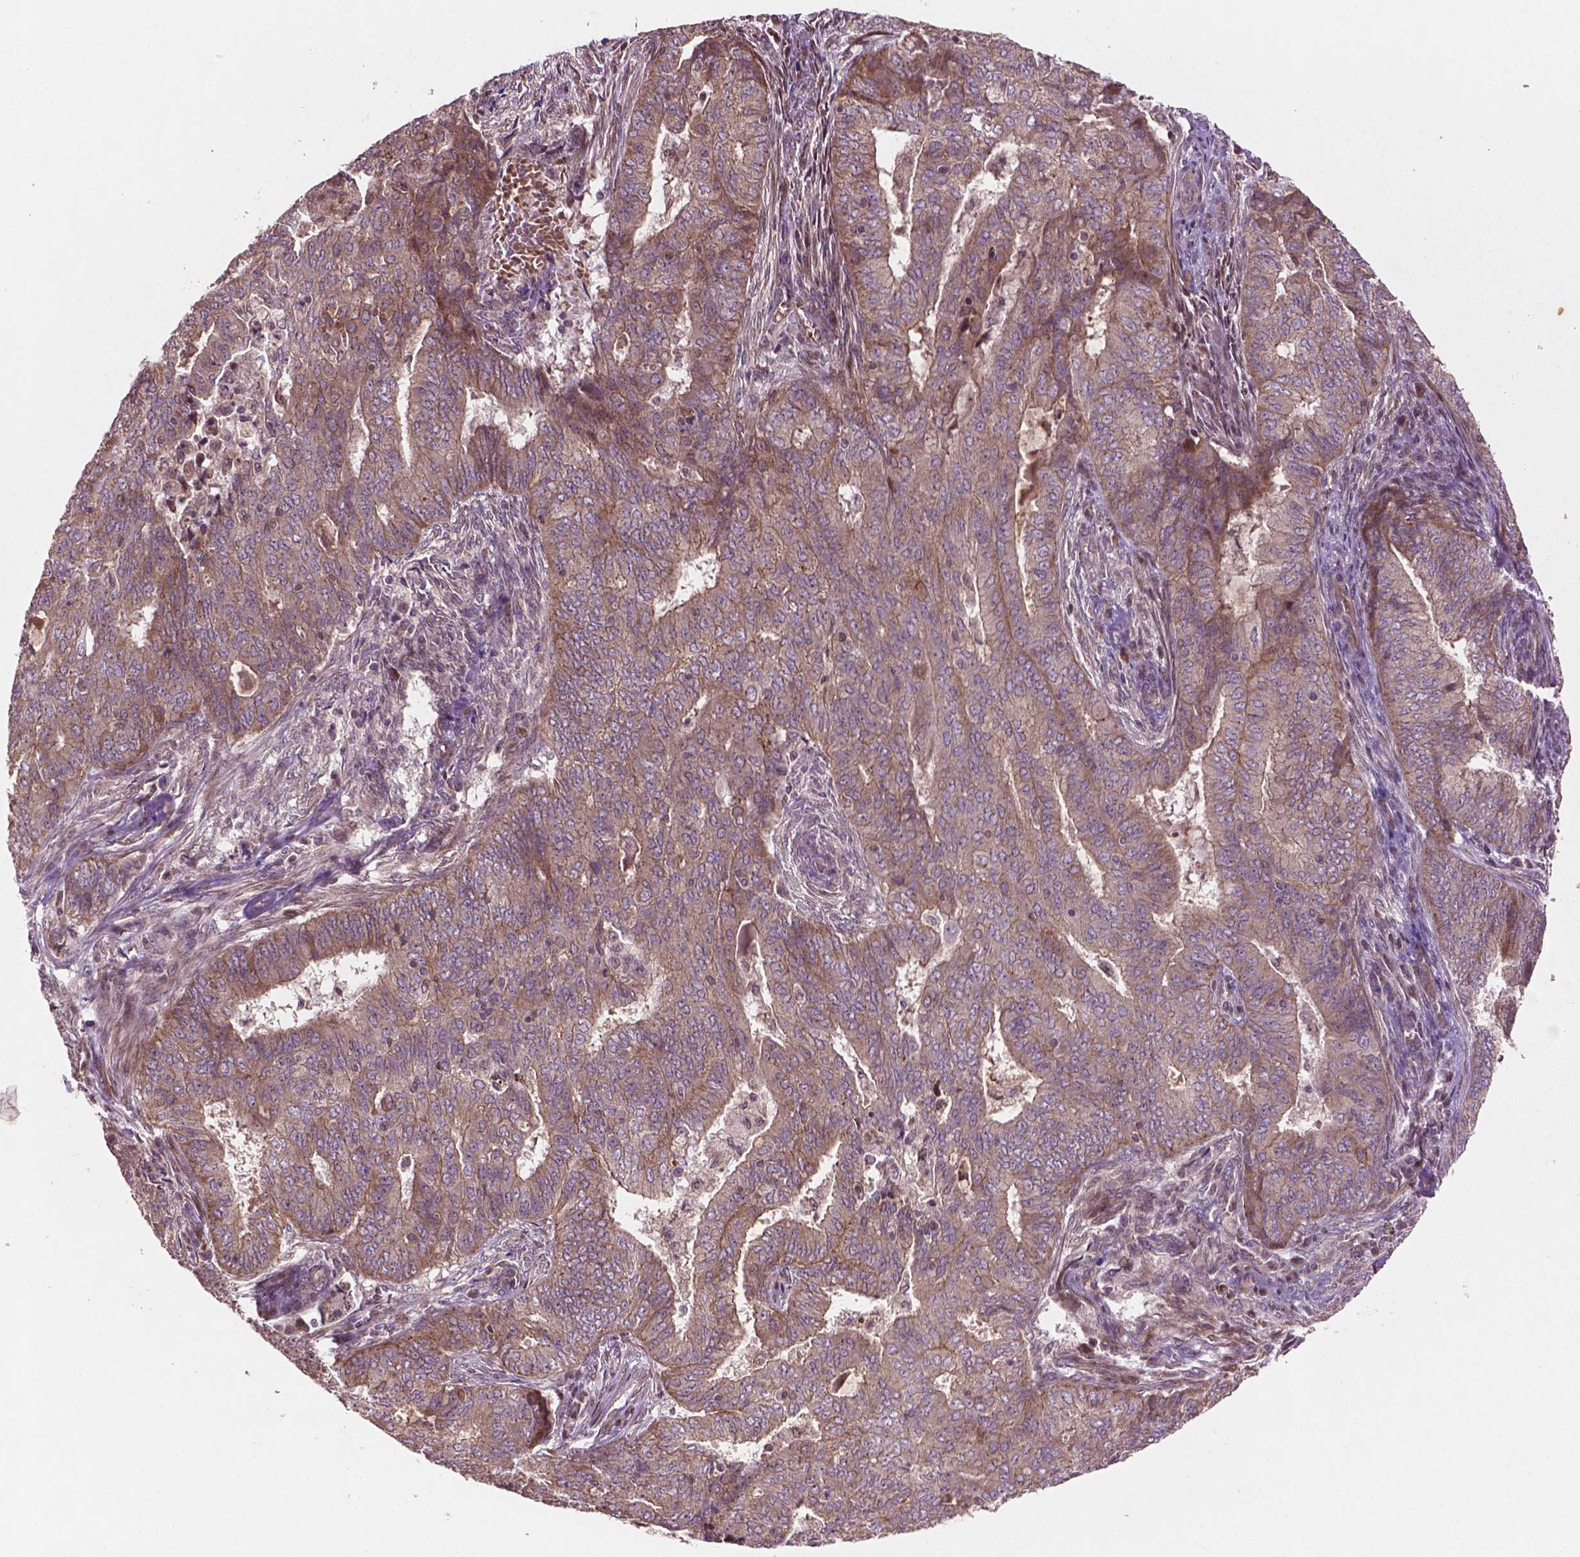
{"staining": {"intensity": "moderate", "quantity": ">75%", "location": "cytoplasmic/membranous"}, "tissue": "endometrial cancer", "cell_type": "Tumor cells", "image_type": "cancer", "snomed": [{"axis": "morphology", "description": "Adenocarcinoma, NOS"}, {"axis": "topography", "description": "Endometrium"}], "caption": "The immunohistochemical stain labels moderate cytoplasmic/membranous staining in tumor cells of endometrial adenocarcinoma tissue.", "gene": "B3GALNT2", "patient": {"sex": "female", "age": 62}}